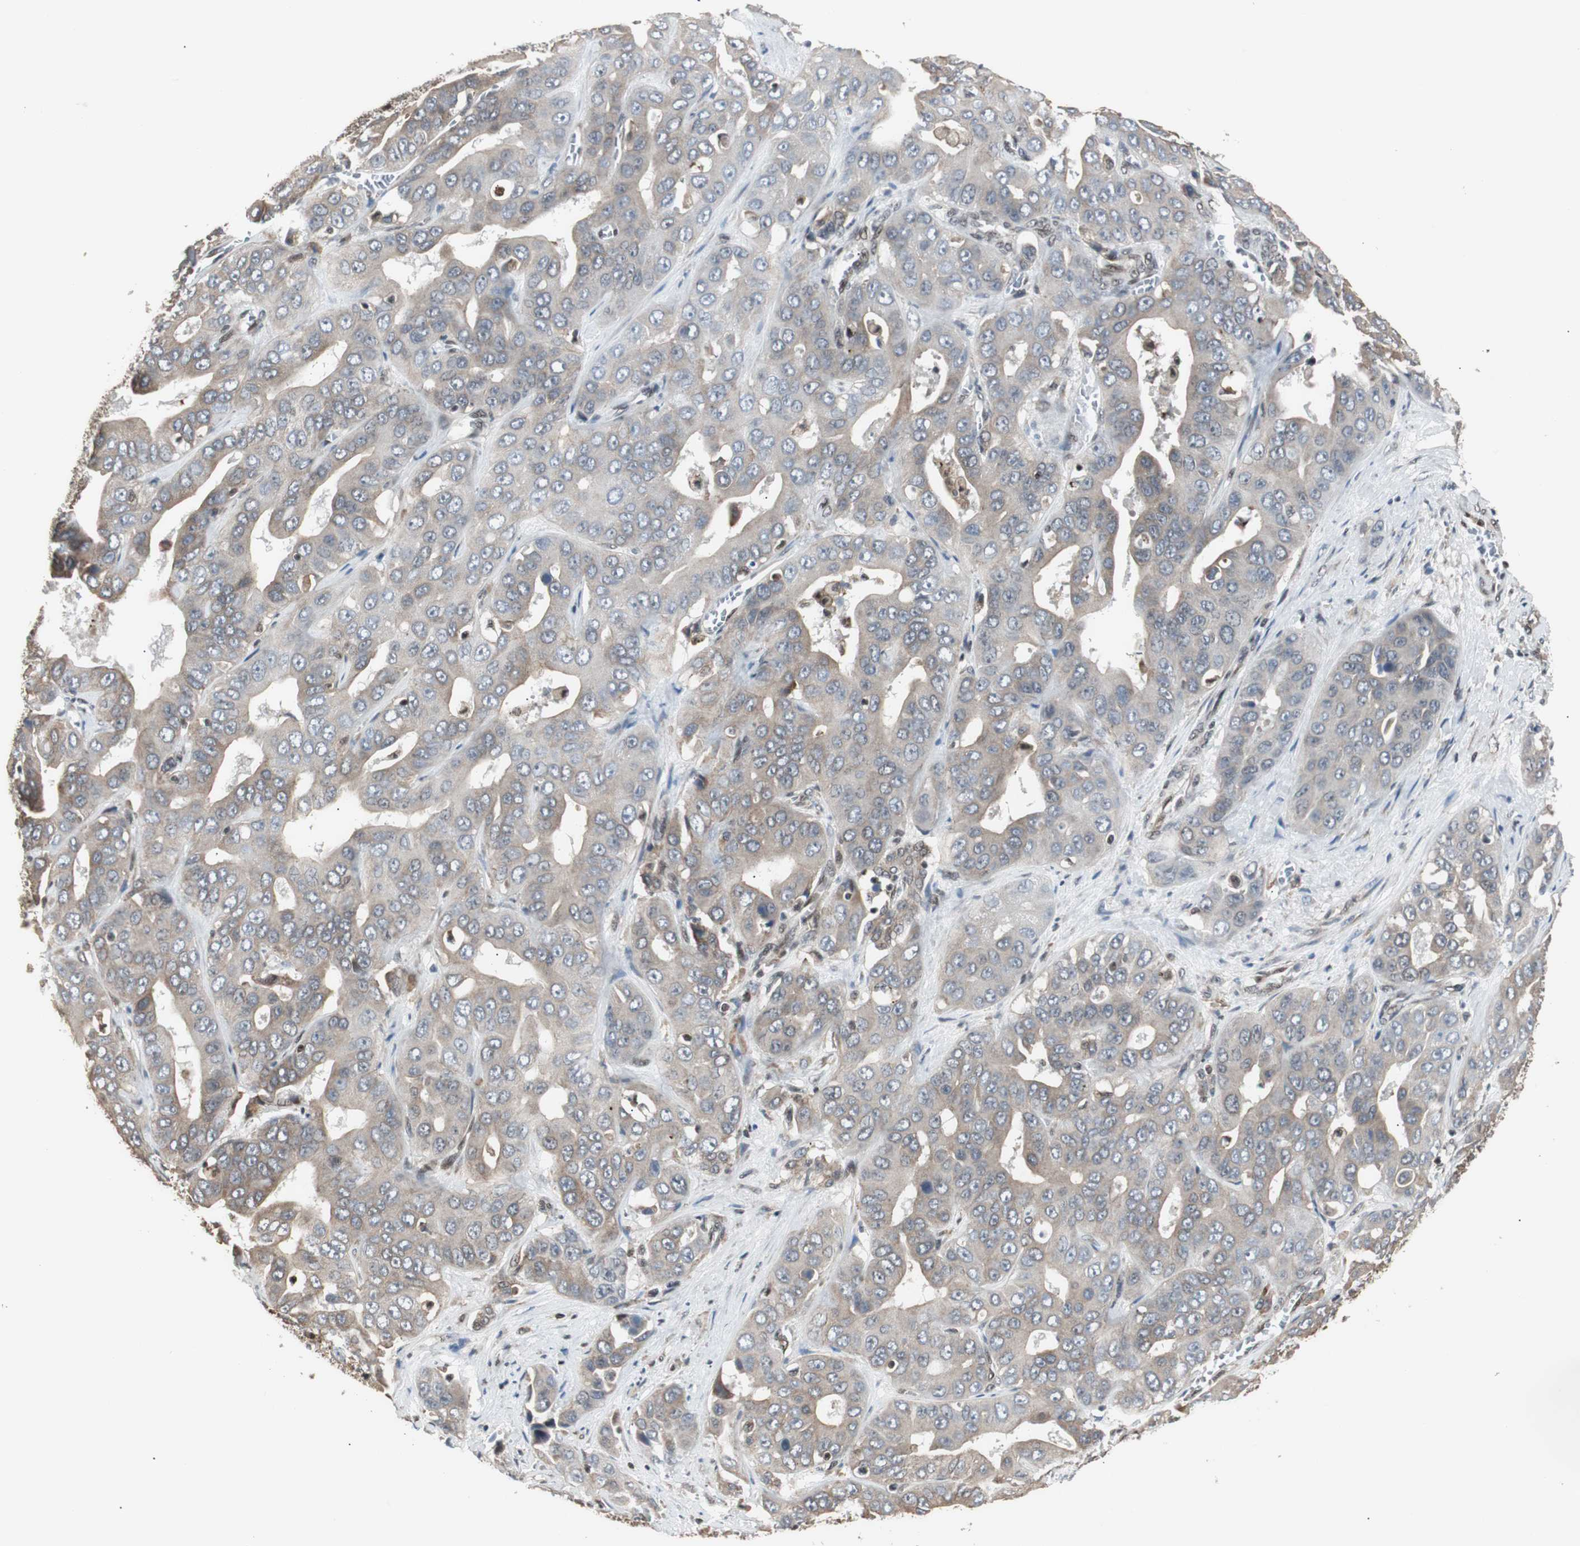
{"staining": {"intensity": "weak", "quantity": "25%-75%", "location": "cytoplasmic/membranous"}, "tissue": "liver cancer", "cell_type": "Tumor cells", "image_type": "cancer", "snomed": [{"axis": "morphology", "description": "Cholangiocarcinoma"}, {"axis": "topography", "description": "Liver"}], "caption": "Immunohistochemical staining of human liver cancer (cholangiocarcinoma) displays weak cytoplasmic/membranous protein positivity in about 25%-75% of tumor cells.", "gene": "TERF2IP", "patient": {"sex": "female", "age": 52}}